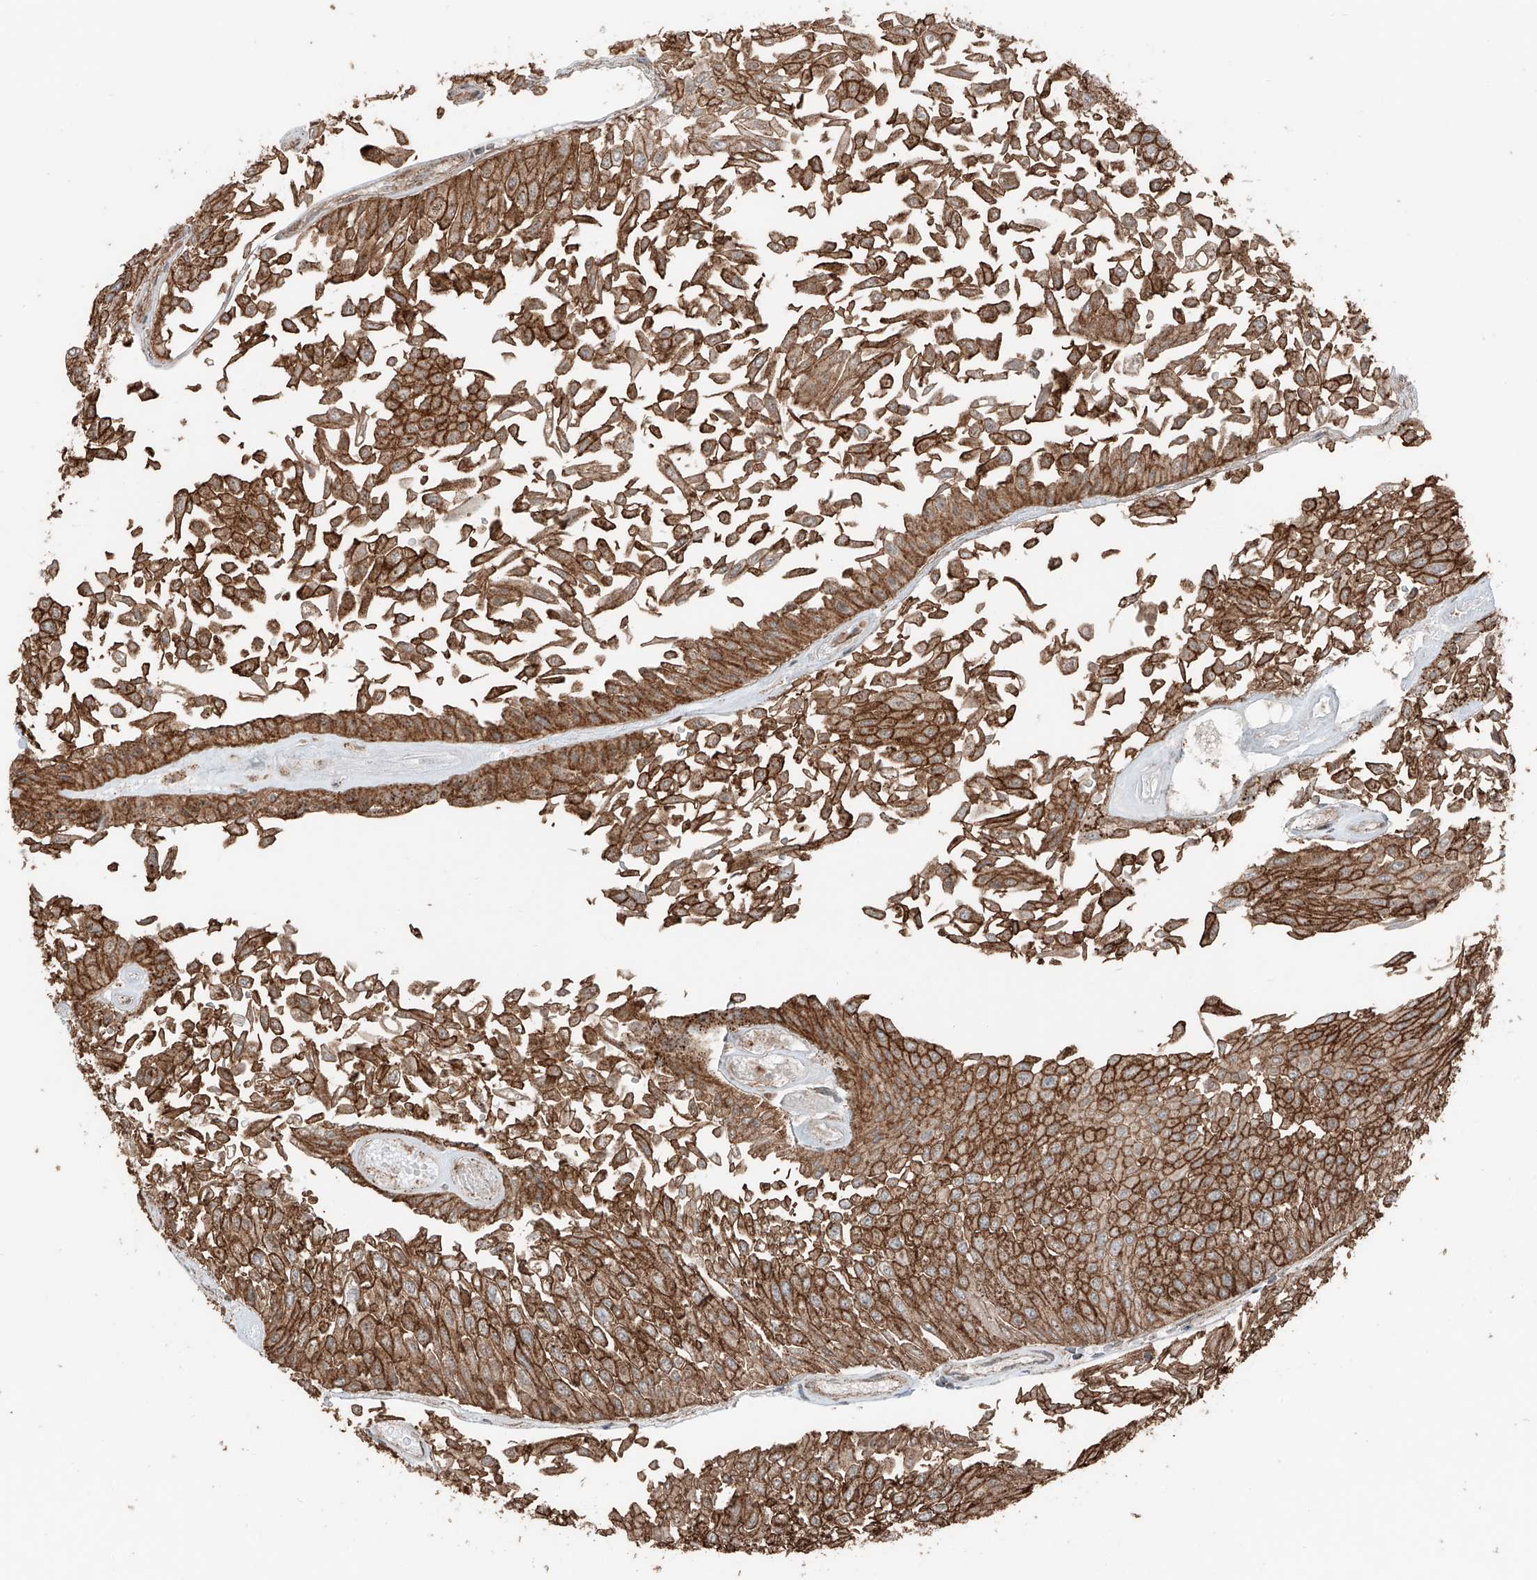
{"staining": {"intensity": "strong", "quantity": ">75%", "location": "cytoplasmic/membranous"}, "tissue": "urothelial cancer", "cell_type": "Tumor cells", "image_type": "cancer", "snomed": [{"axis": "morphology", "description": "Urothelial carcinoma, Low grade"}, {"axis": "topography", "description": "Urinary bladder"}], "caption": "IHC (DAB (3,3'-diaminobenzidine)) staining of urothelial cancer shows strong cytoplasmic/membranous protein expression in about >75% of tumor cells.", "gene": "CEP162", "patient": {"sex": "male", "age": 67}}